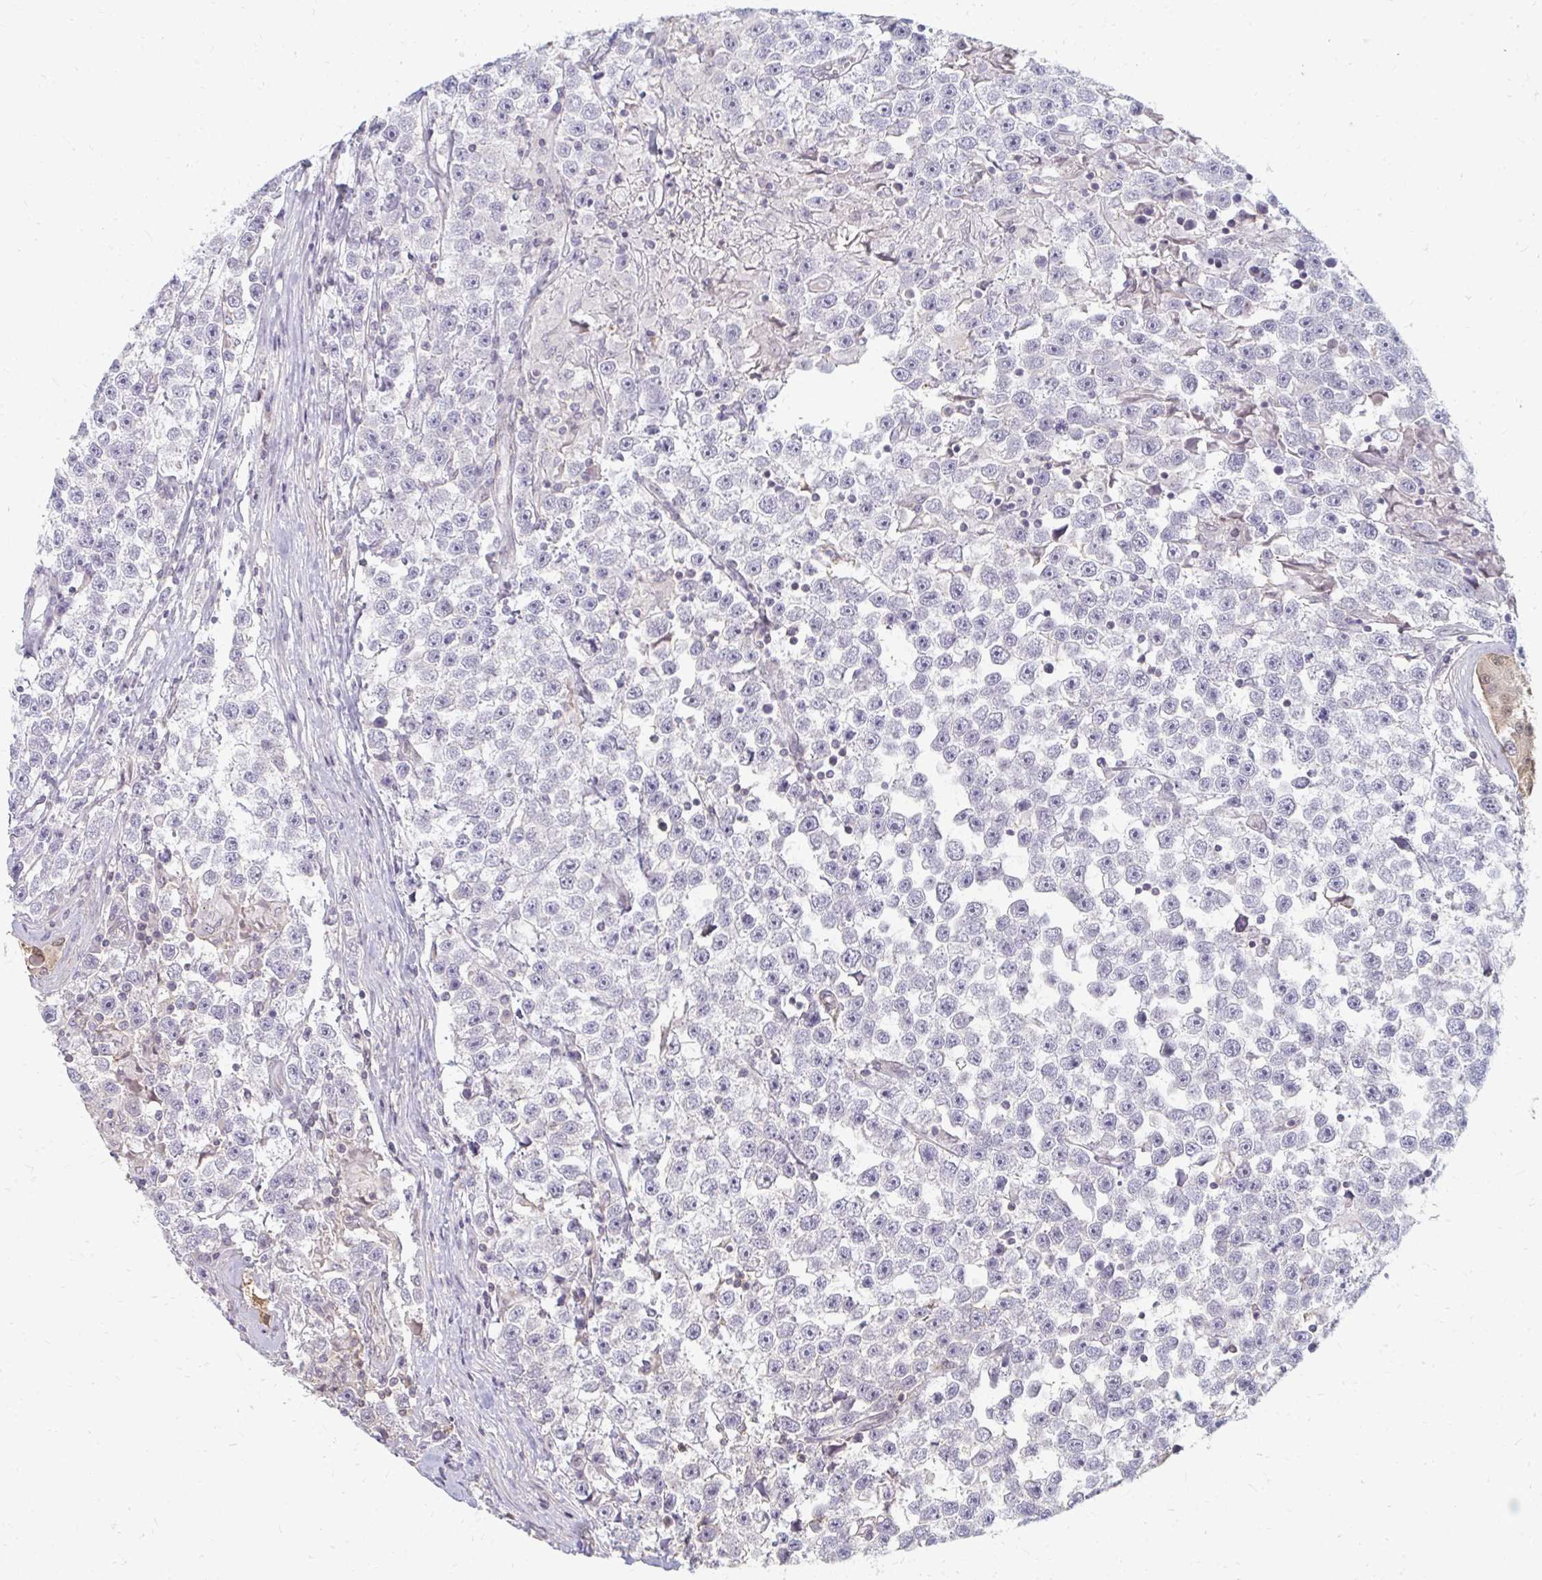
{"staining": {"intensity": "negative", "quantity": "none", "location": "none"}, "tissue": "testis cancer", "cell_type": "Tumor cells", "image_type": "cancer", "snomed": [{"axis": "morphology", "description": "Seminoma, NOS"}, {"axis": "topography", "description": "Testis"}], "caption": "DAB (3,3'-diaminobenzidine) immunohistochemical staining of human seminoma (testis) exhibits no significant staining in tumor cells. (DAB IHC, high magnification).", "gene": "GPC5", "patient": {"sex": "male", "age": 31}}